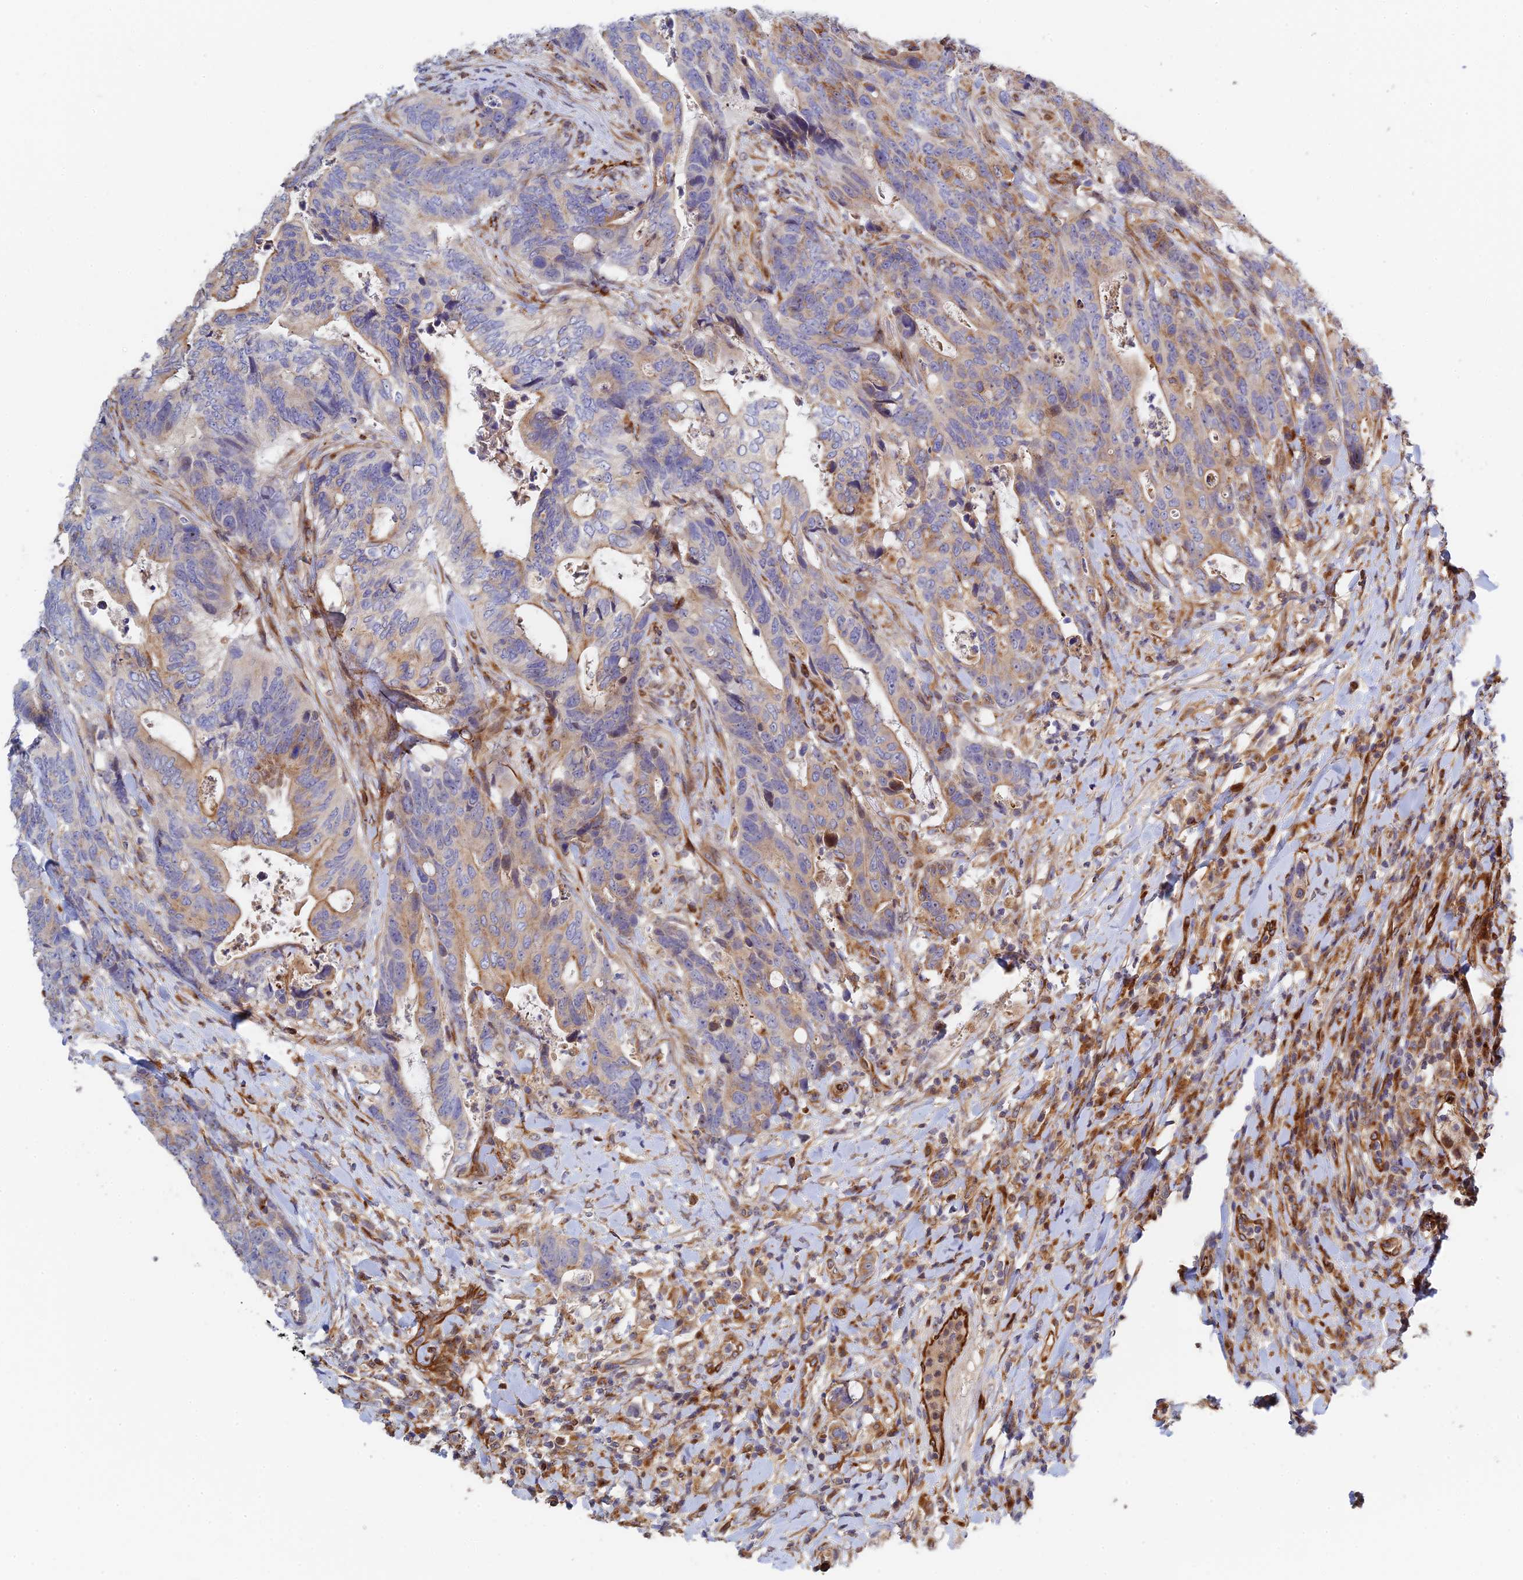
{"staining": {"intensity": "moderate", "quantity": "<25%", "location": "cytoplasmic/membranous"}, "tissue": "colorectal cancer", "cell_type": "Tumor cells", "image_type": "cancer", "snomed": [{"axis": "morphology", "description": "Adenocarcinoma, NOS"}, {"axis": "topography", "description": "Colon"}], "caption": "Brown immunohistochemical staining in colorectal cancer exhibits moderate cytoplasmic/membranous staining in about <25% of tumor cells.", "gene": "PPP2R3C", "patient": {"sex": "female", "age": 82}}